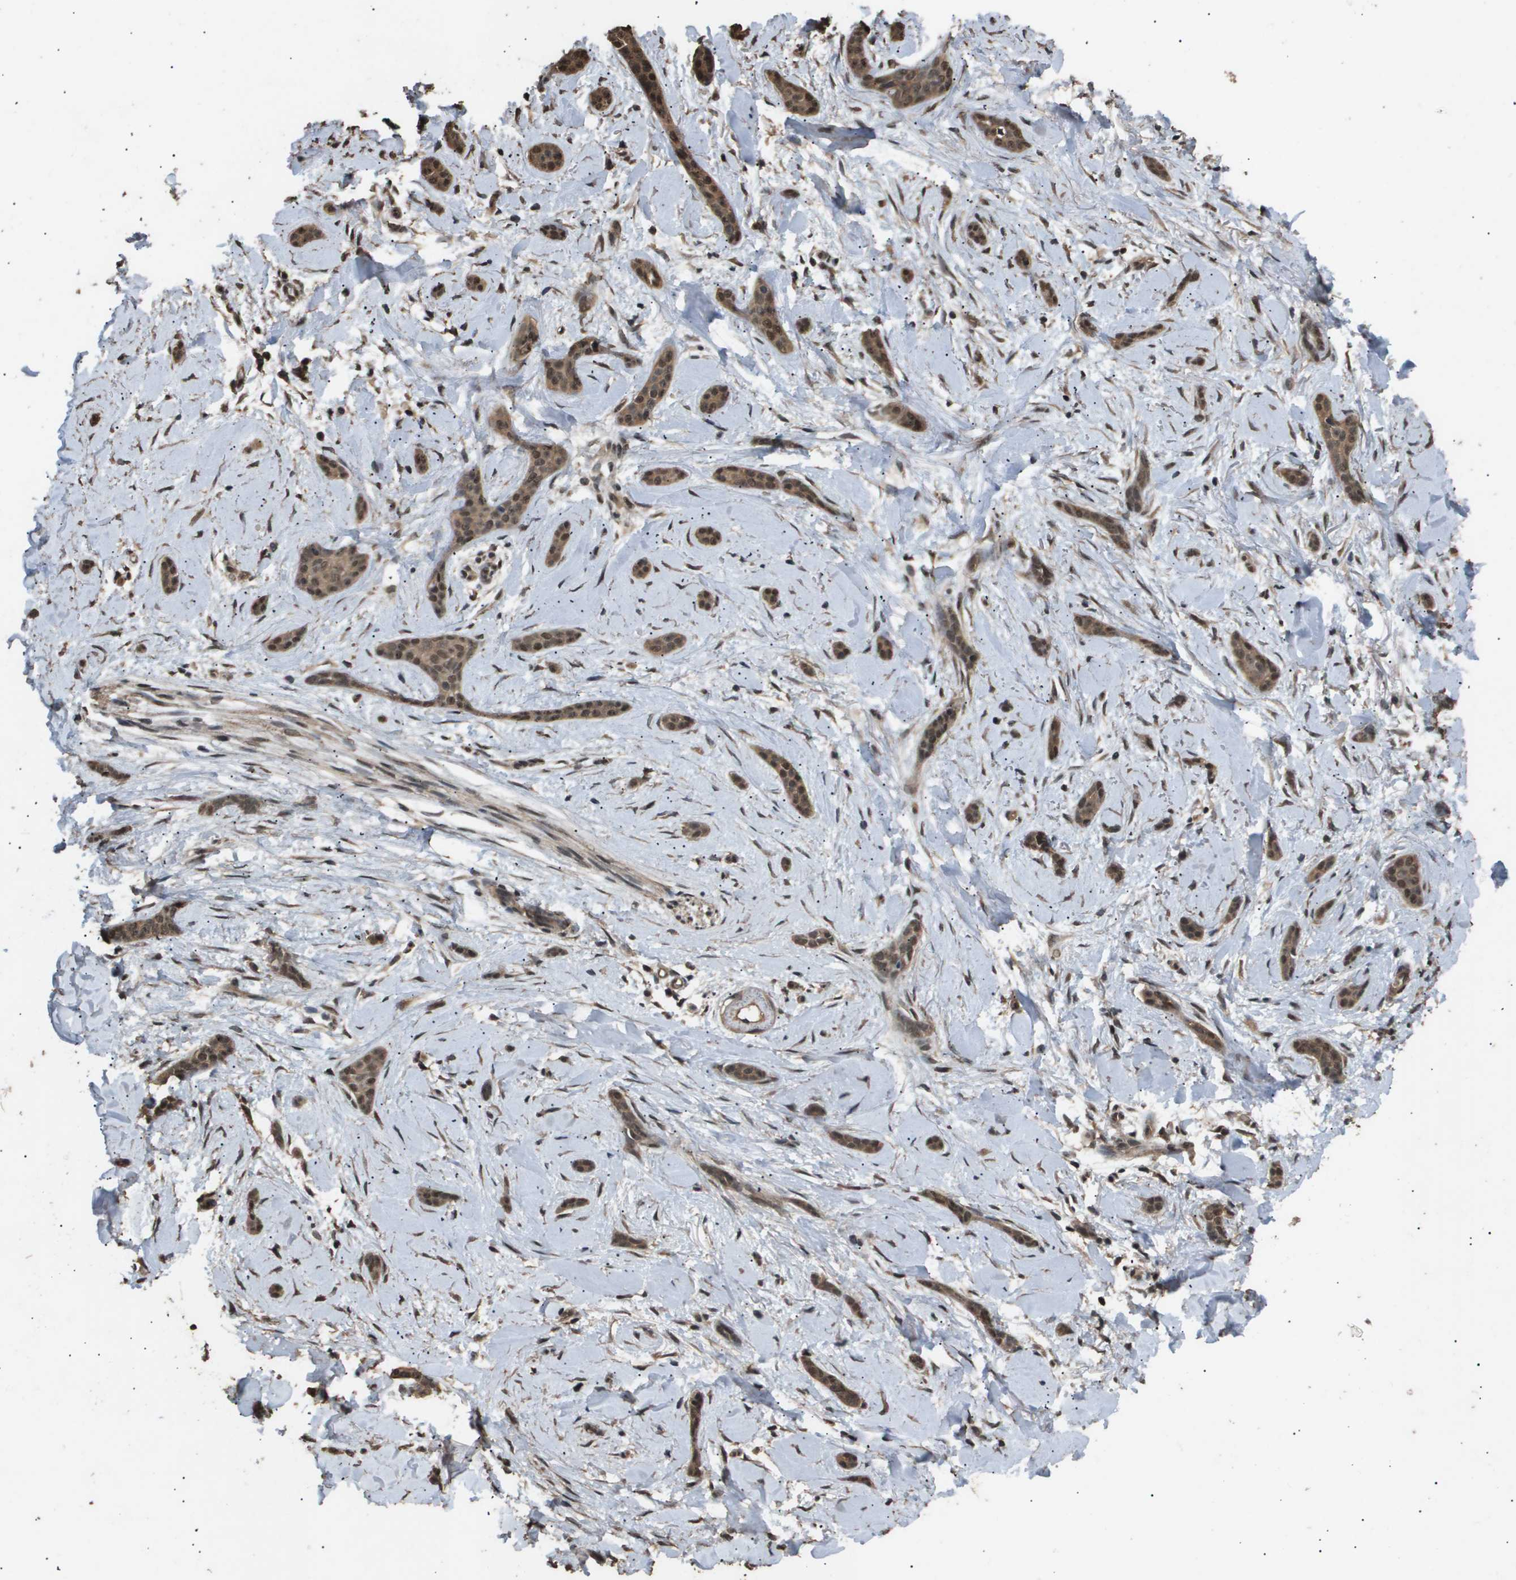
{"staining": {"intensity": "moderate", "quantity": ">75%", "location": "cytoplasmic/membranous,nuclear"}, "tissue": "skin cancer", "cell_type": "Tumor cells", "image_type": "cancer", "snomed": [{"axis": "morphology", "description": "Basal cell carcinoma"}, {"axis": "morphology", "description": "Adnexal tumor, benign"}, {"axis": "topography", "description": "Skin"}], "caption": "High-power microscopy captured an immunohistochemistry micrograph of skin cancer (basal cell carcinoma), revealing moderate cytoplasmic/membranous and nuclear expression in about >75% of tumor cells. Immunohistochemistry (ihc) stains the protein of interest in brown and the nuclei are stained blue.", "gene": "ING1", "patient": {"sex": "female", "age": 42}}